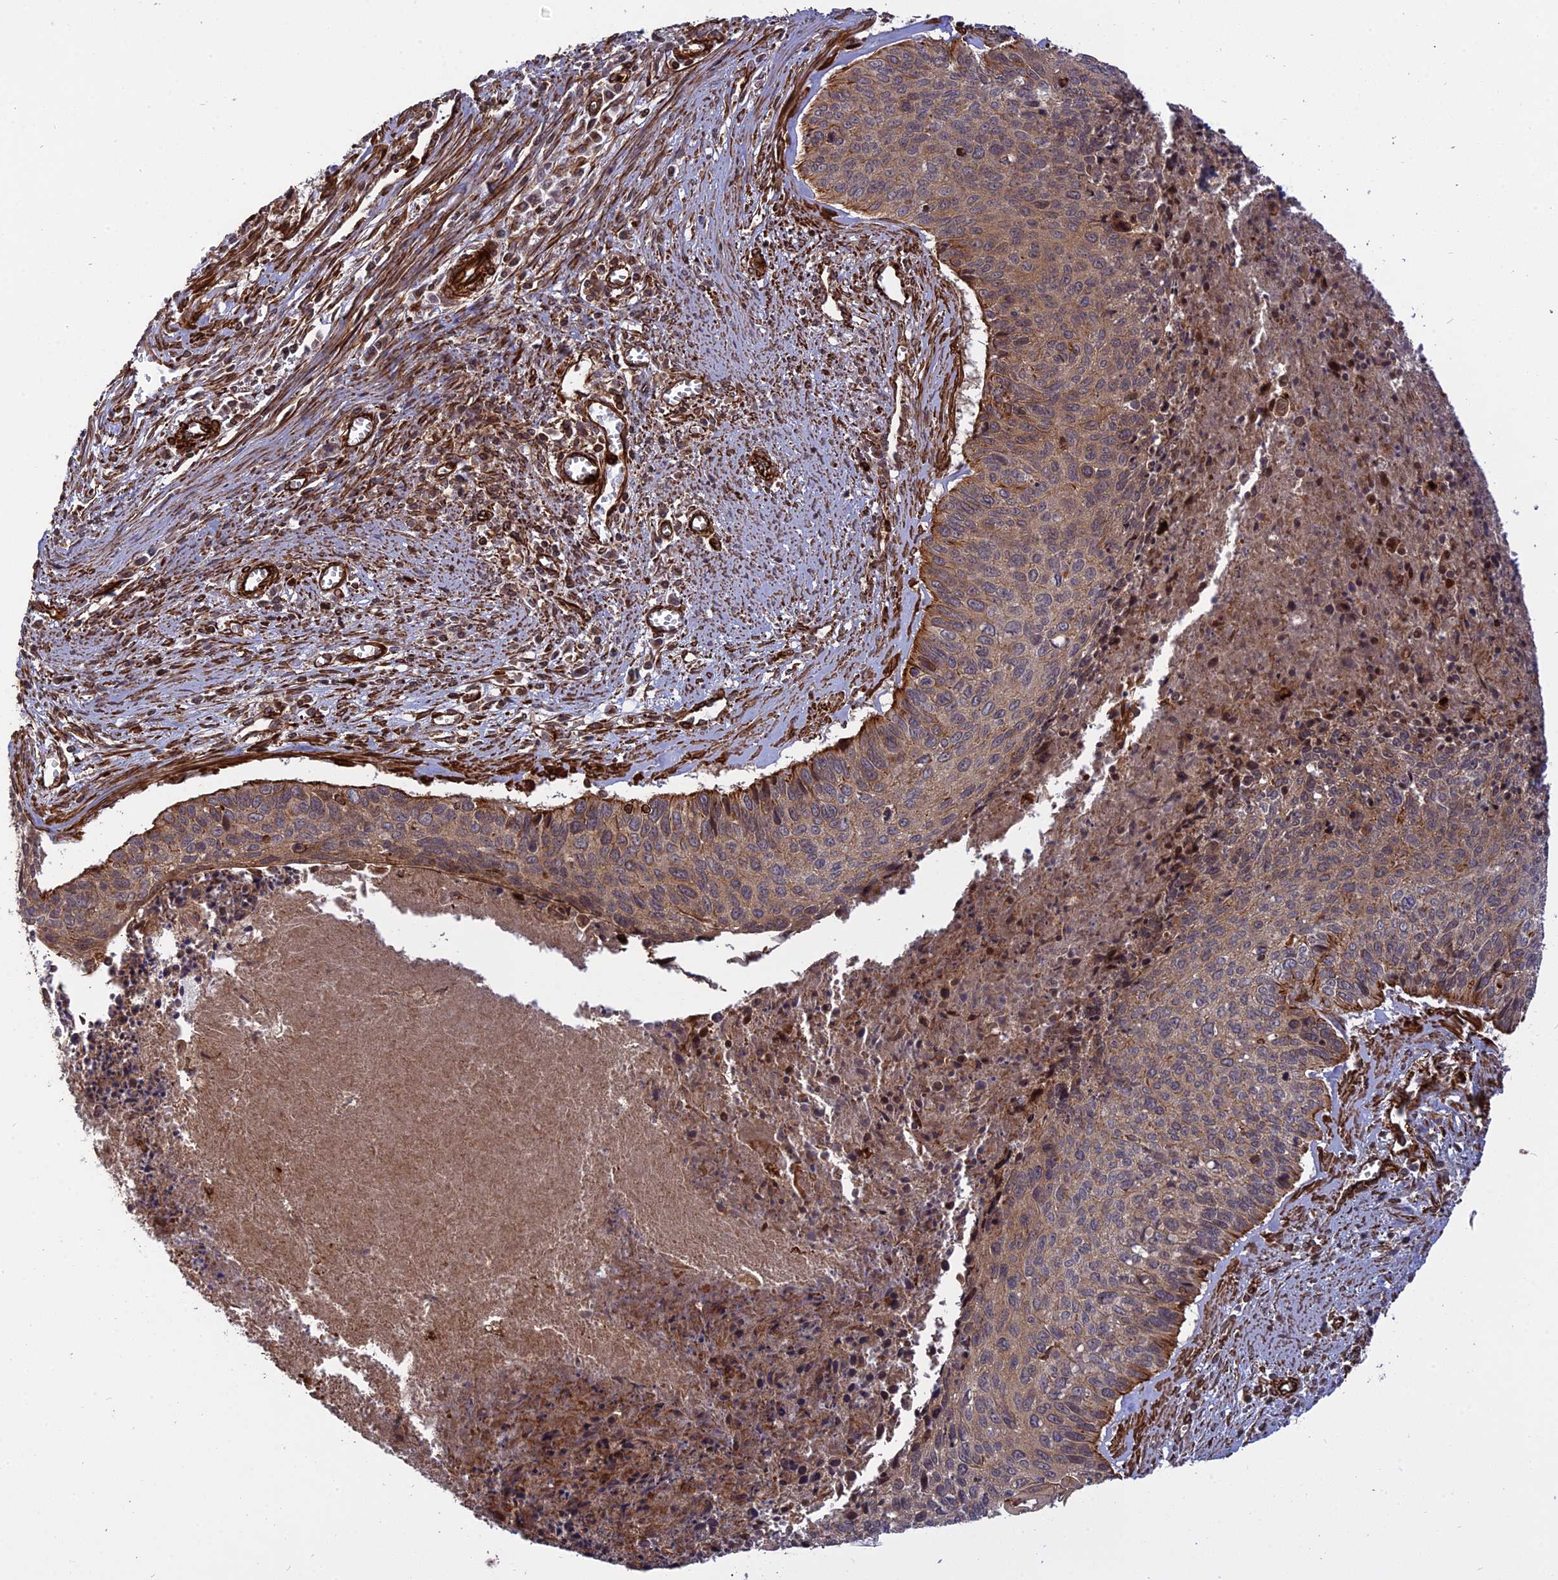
{"staining": {"intensity": "moderate", "quantity": "25%-75%", "location": "cytoplasmic/membranous"}, "tissue": "cervical cancer", "cell_type": "Tumor cells", "image_type": "cancer", "snomed": [{"axis": "morphology", "description": "Squamous cell carcinoma, NOS"}, {"axis": "topography", "description": "Cervix"}], "caption": "There is medium levels of moderate cytoplasmic/membranous staining in tumor cells of cervical cancer, as demonstrated by immunohistochemical staining (brown color).", "gene": "PHLDB3", "patient": {"sex": "female", "age": 55}}